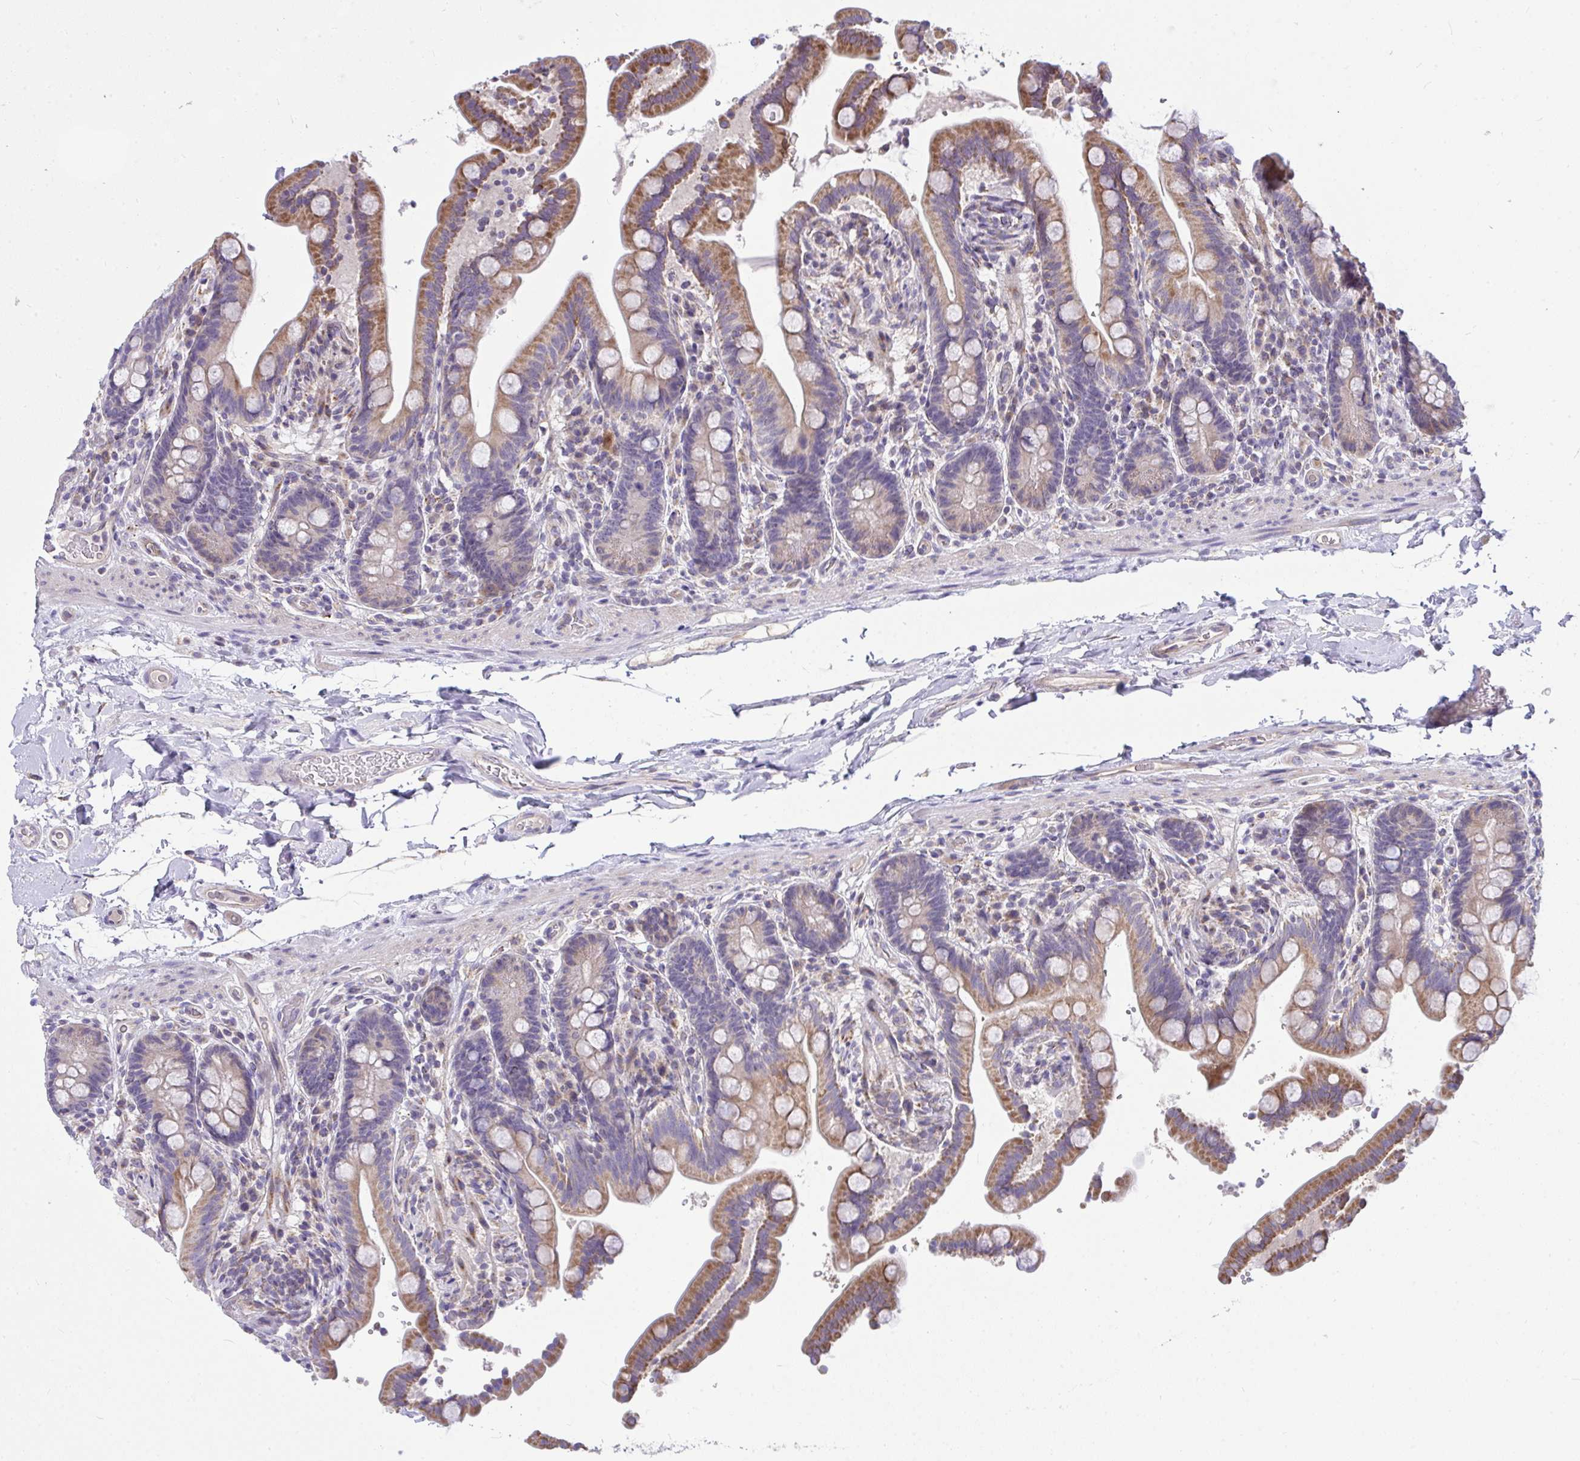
{"staining": {"intensity": "weak", "quantity": ">75%", "location": "cytoplasmic/membranous"}, "tissue": "colon", "cell_type": "Endothelial cells", "image_type": "normal", "snomed": [{"axis": "morphology", "description": "Normal tissue, NOS"}, {"axis": "topography", "description": "Smooth muscle"}, {"axis": "topography", "description": "Colon"}], "caption": "Normal colon demonstrates weak cytoplasmic/membranous positivity in approximately >75% of endothelial cells, visualized by immunohistochemistry. The protein of interest is stained brown, and the nuclei are stained in blue (DAB (3,3'-diaminobenzidine) IHC with brightfield microscopy, high magnification).", "gene": "CEP63", "patient": {"sex": "male", "age": 73}}